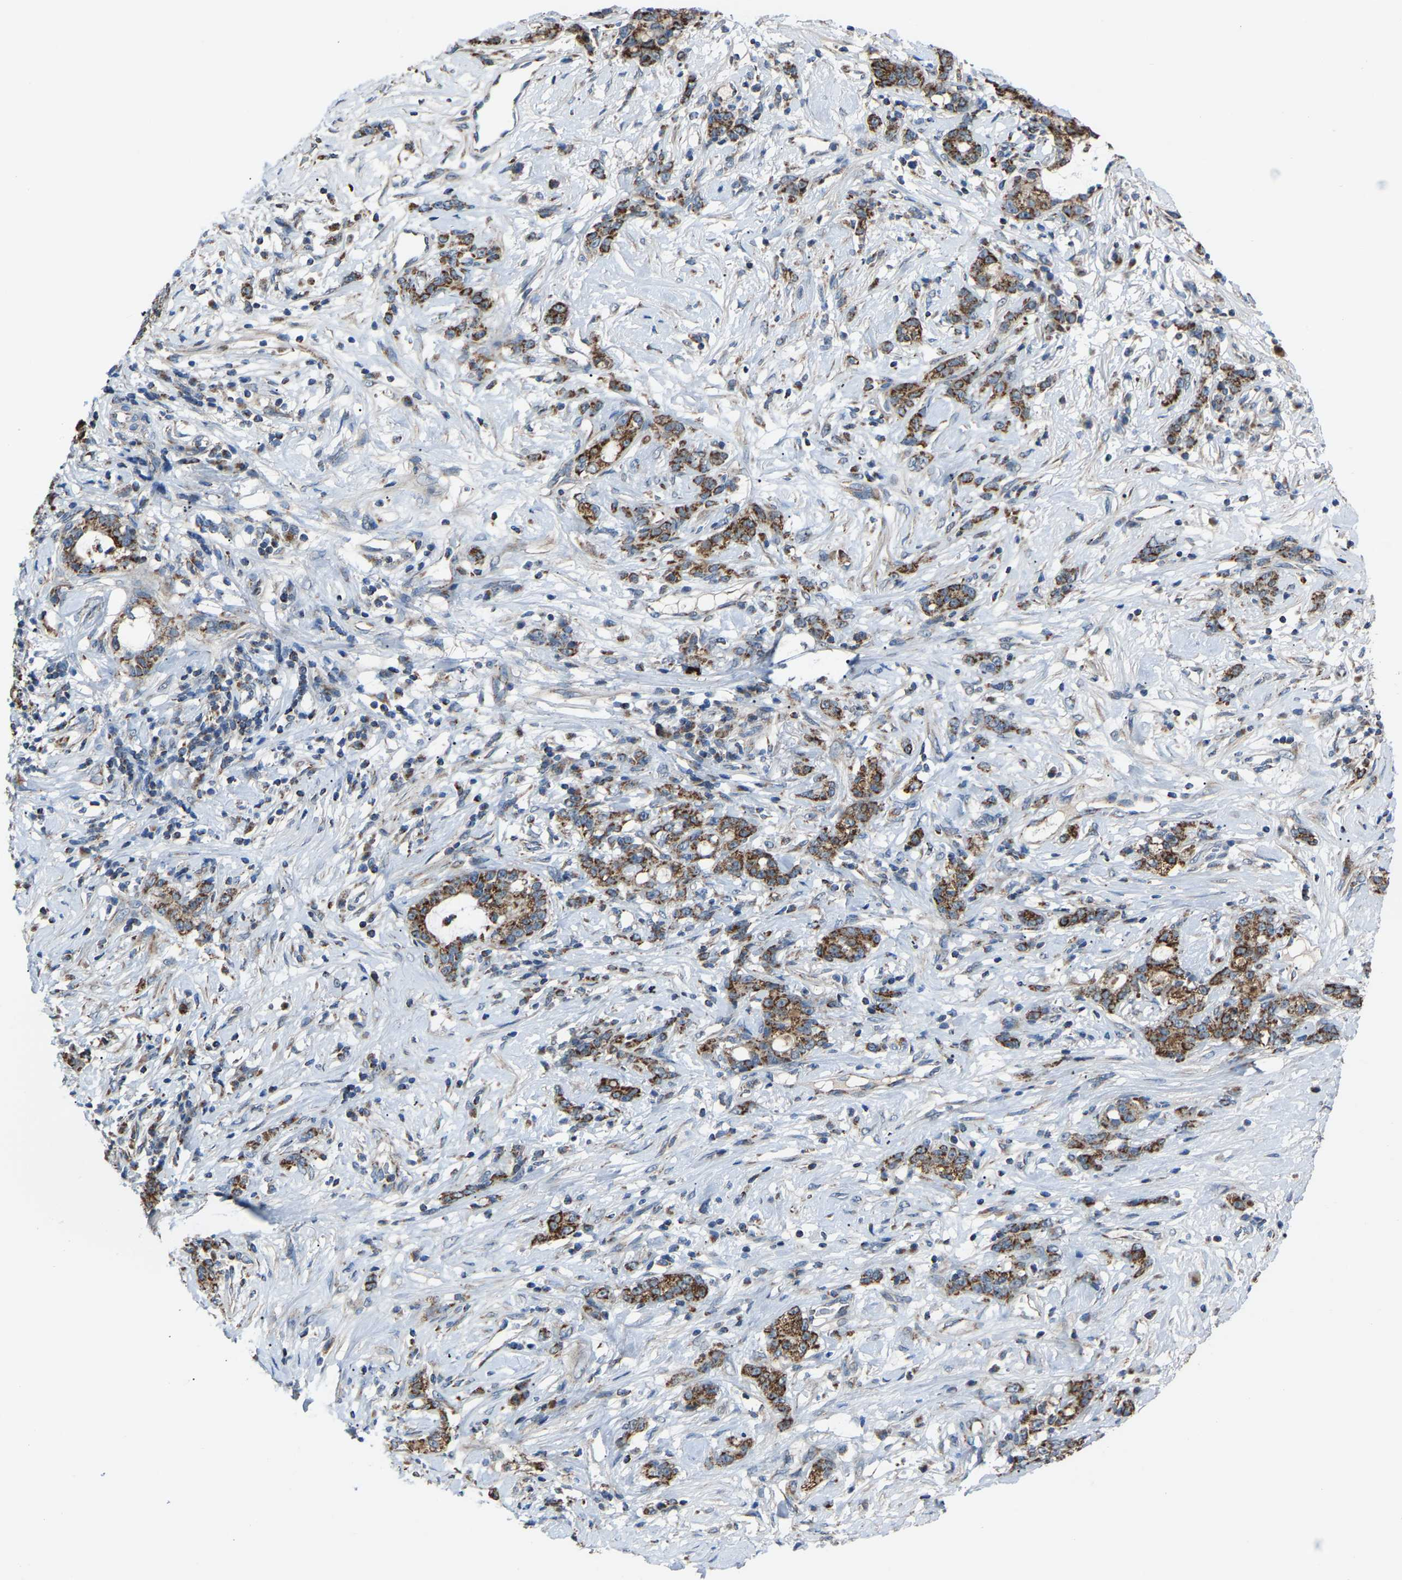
{"staining": {"intensity": "moderate", "quantity": ">75%", "location": "cytoplasmic/membranous"}, "tissue": "stomach cancer", "cell_type": "Tumor cells", "image_type": "cancer", "snomed": [{"axis": "morphology", "description": "Adenocarcinoma, NOS"}, {"axis": "topography", "description": "Stomach, lower"}], "caption": "Adenocarcinoma (stomach) stained with DAB IHC displays medium levels of moderate cytoplasmic/membranous staining in approximately >75% of tumor cells.", "gene": "CANT1", "patient": {"sex": "male", "age": 88}}